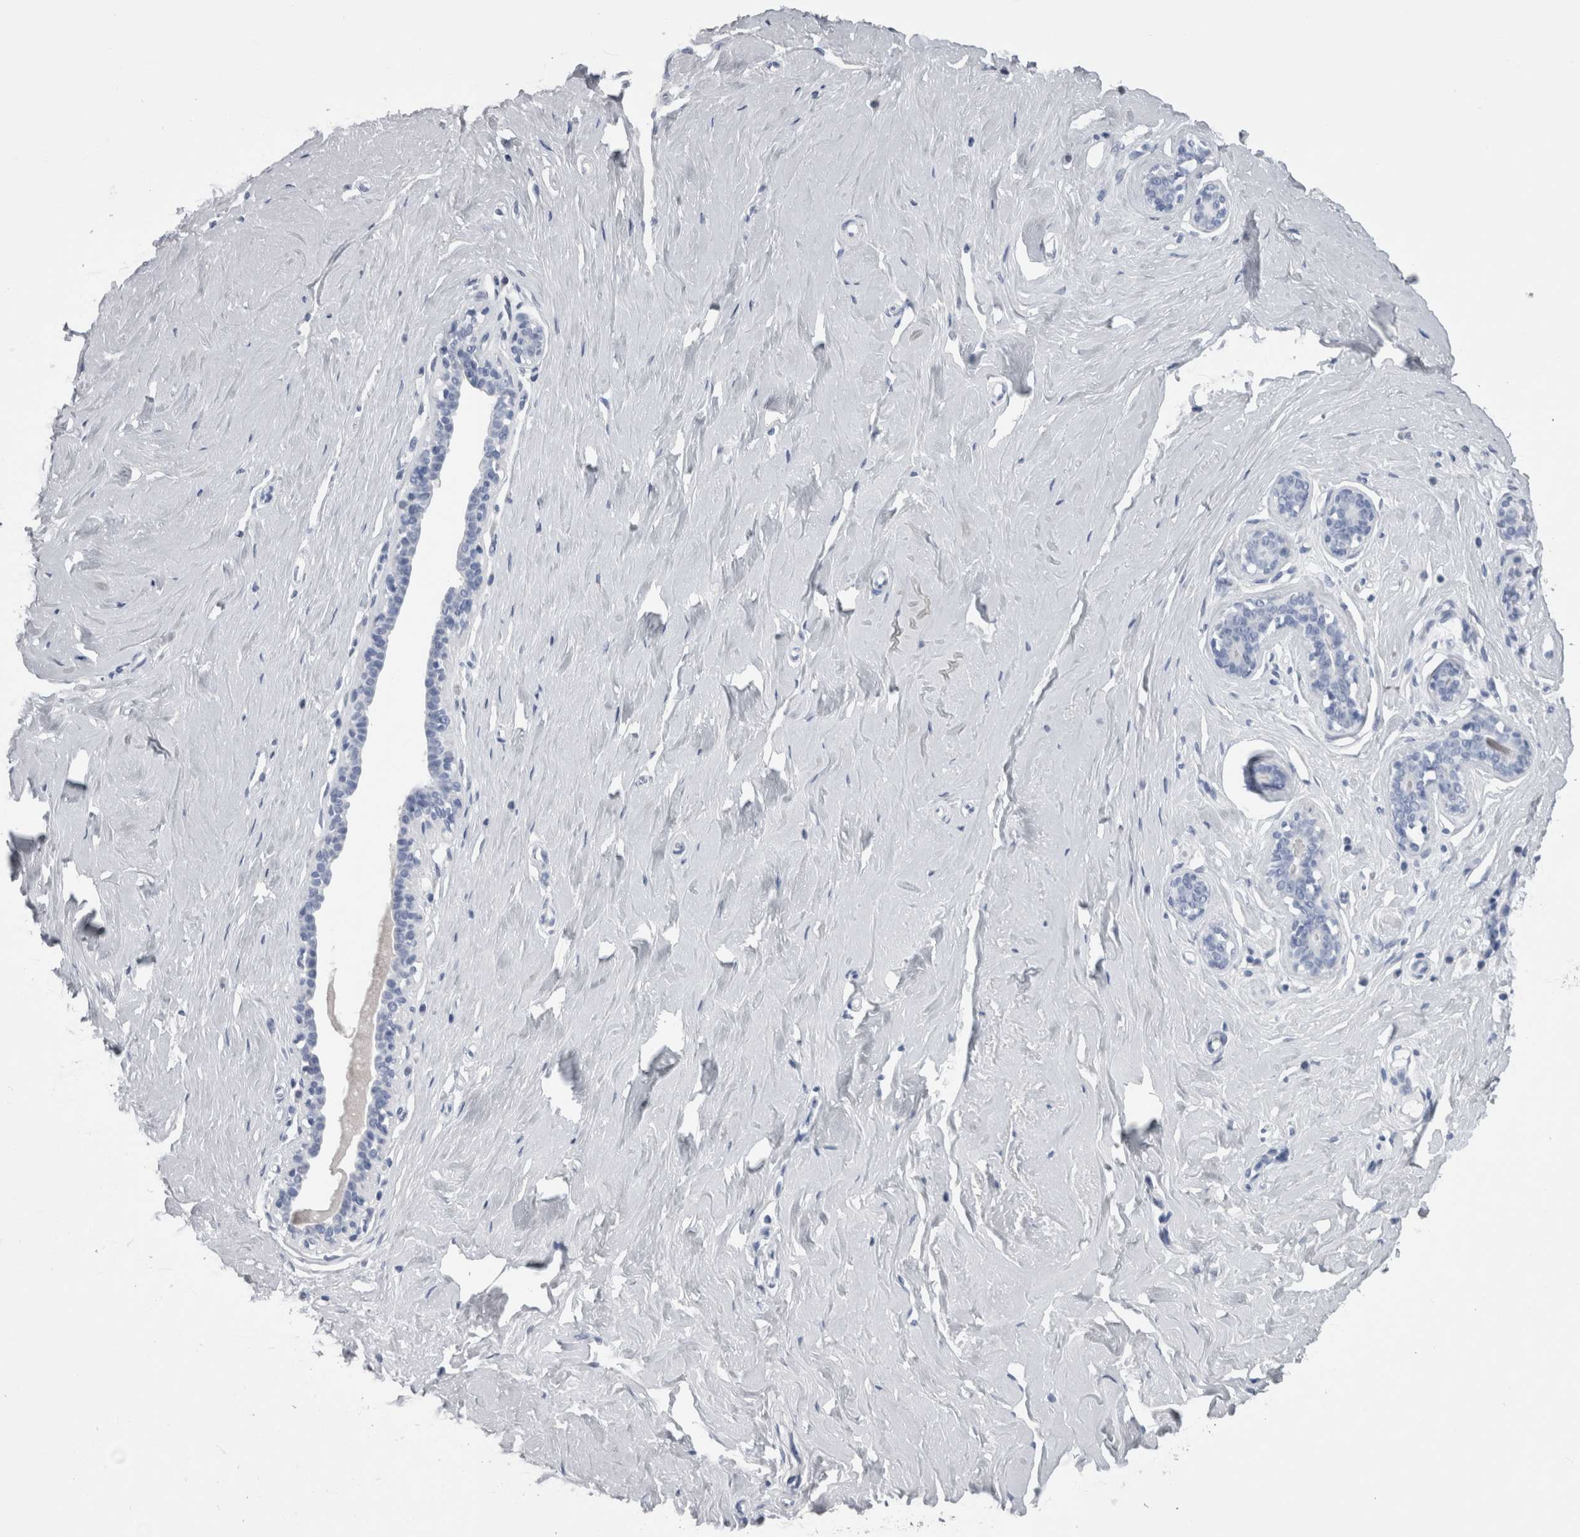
{"staining": {"intensity": "negative", "quantity": "none", "location": "none"}, "tissue": "breast", "cell_type": "Adipocytes", "image_type": "normal", "snomed": [{"axis": "morphology", "description": "Normal tissue, NOS"}, {"axis": "topography", "description": "Breast"}], "caption": "Image shows no protein positivity in adipocytes of normal breast.", "gene": "CA8", "patient": {"sex": "female", "age": 23}}